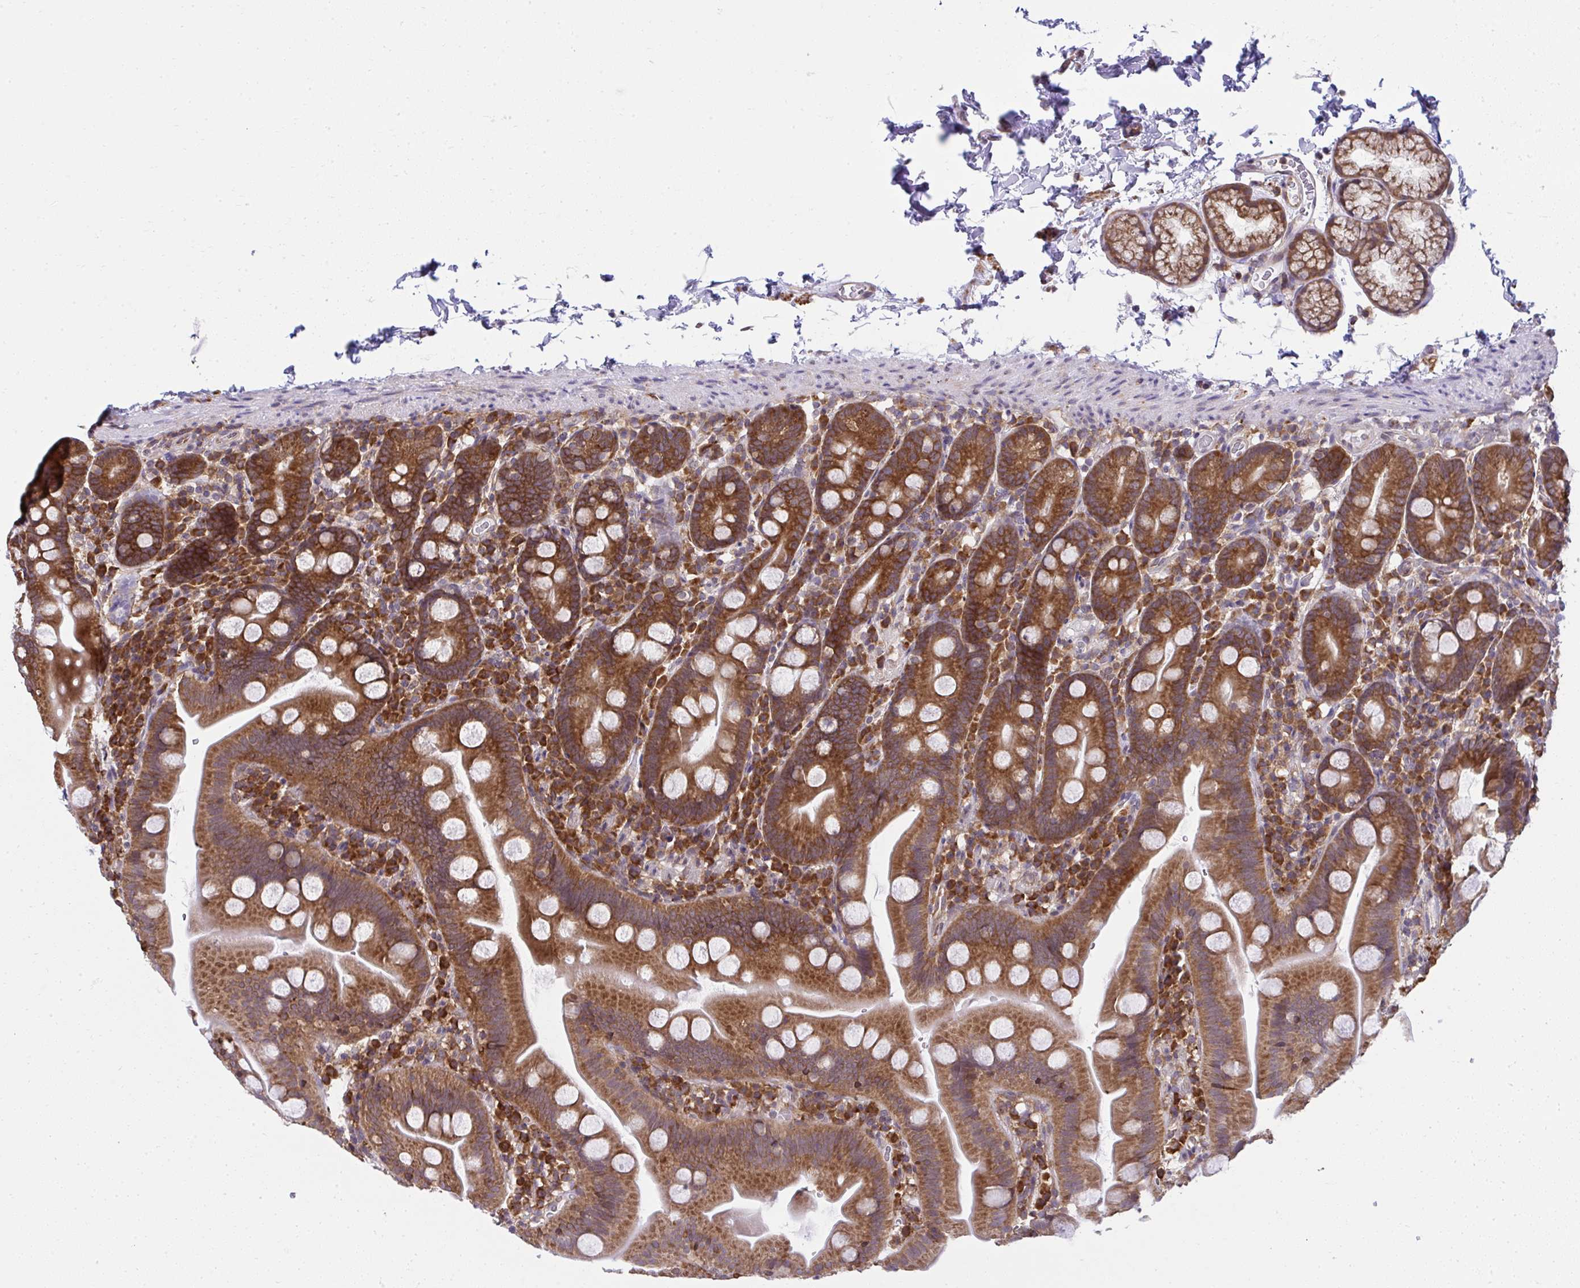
{"staining": {"intensity": "strong", "quantity": ">75%", "location": "cytoplasmic/membranous"}, "tissue": "small intestine", "cell_type": "Glandular cells", "image_type": "normal", "snomed": [{"axis": "morphology", "description": "Normal tissue, NOS"}, {"axis": "topography", "description": "Small intestine"}], "caption": "Brown immunohistochemical staining in normal human small intestine reveals strong cytoplasmic/membranous positivity in approximately >75% of glandular cells. Nuclei are stained in blue.", "gene": "RPS7", "patient": {"sex": "female", "age": 68}}